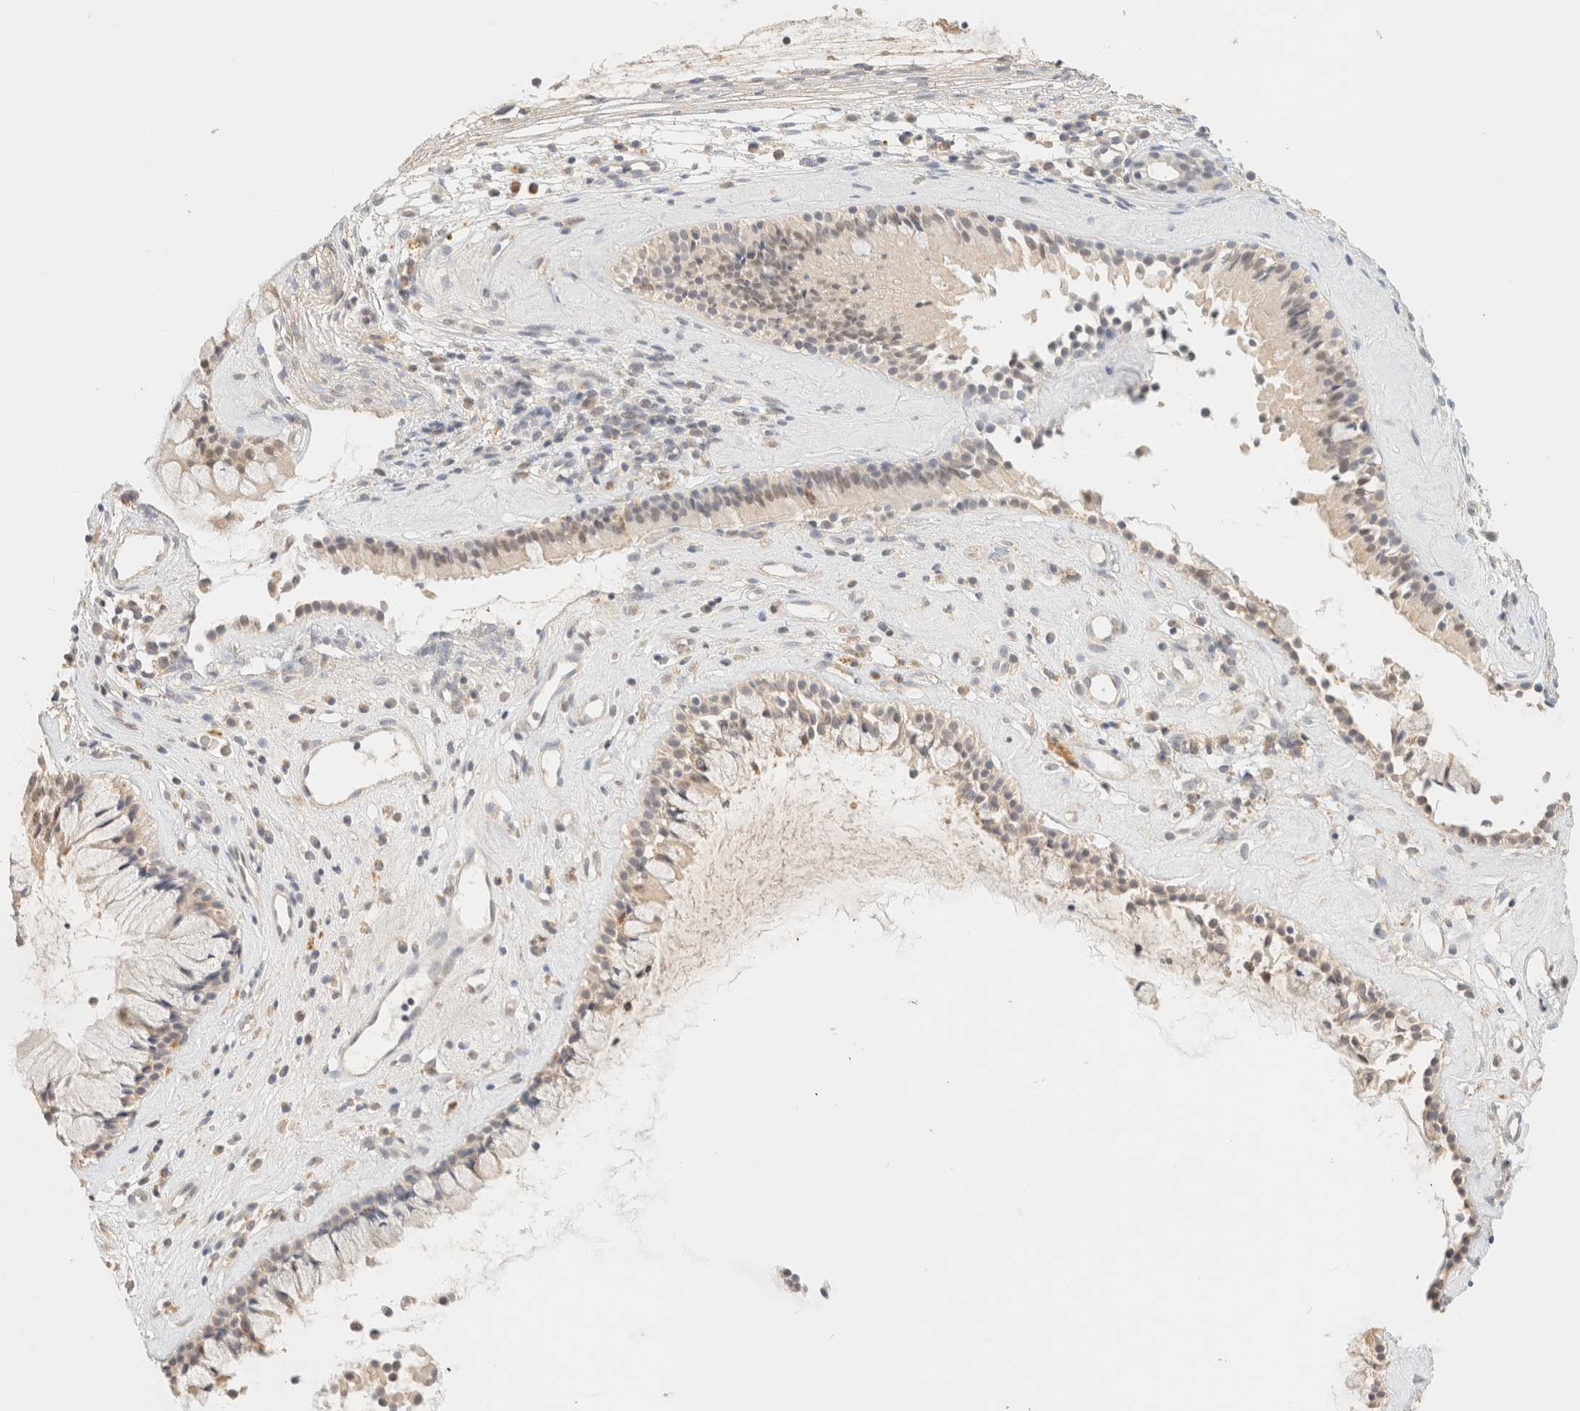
{"staining": {"intensity": "weak", "quantity": "25%-75%", "location": "cytoplasmic/membranous,nuclear"}, "tissue": "nasopharynx", "cell_type": "Respiratory epithelial cells", "image_type": "normal", "snomed": [{"axis": "morphology", "description": "Normal tissue, NOS"}, {"axis": "topography", "description": "Nasopharynx"}], "caption": "Weak cytoplasmic/membranous,nuclear expression is seen in approximately 25%-75% of respiratory epithelial cells in benign nasopharynx.", "gene": "TIMD4", "patient": {"sex": "female", "age": 42}}